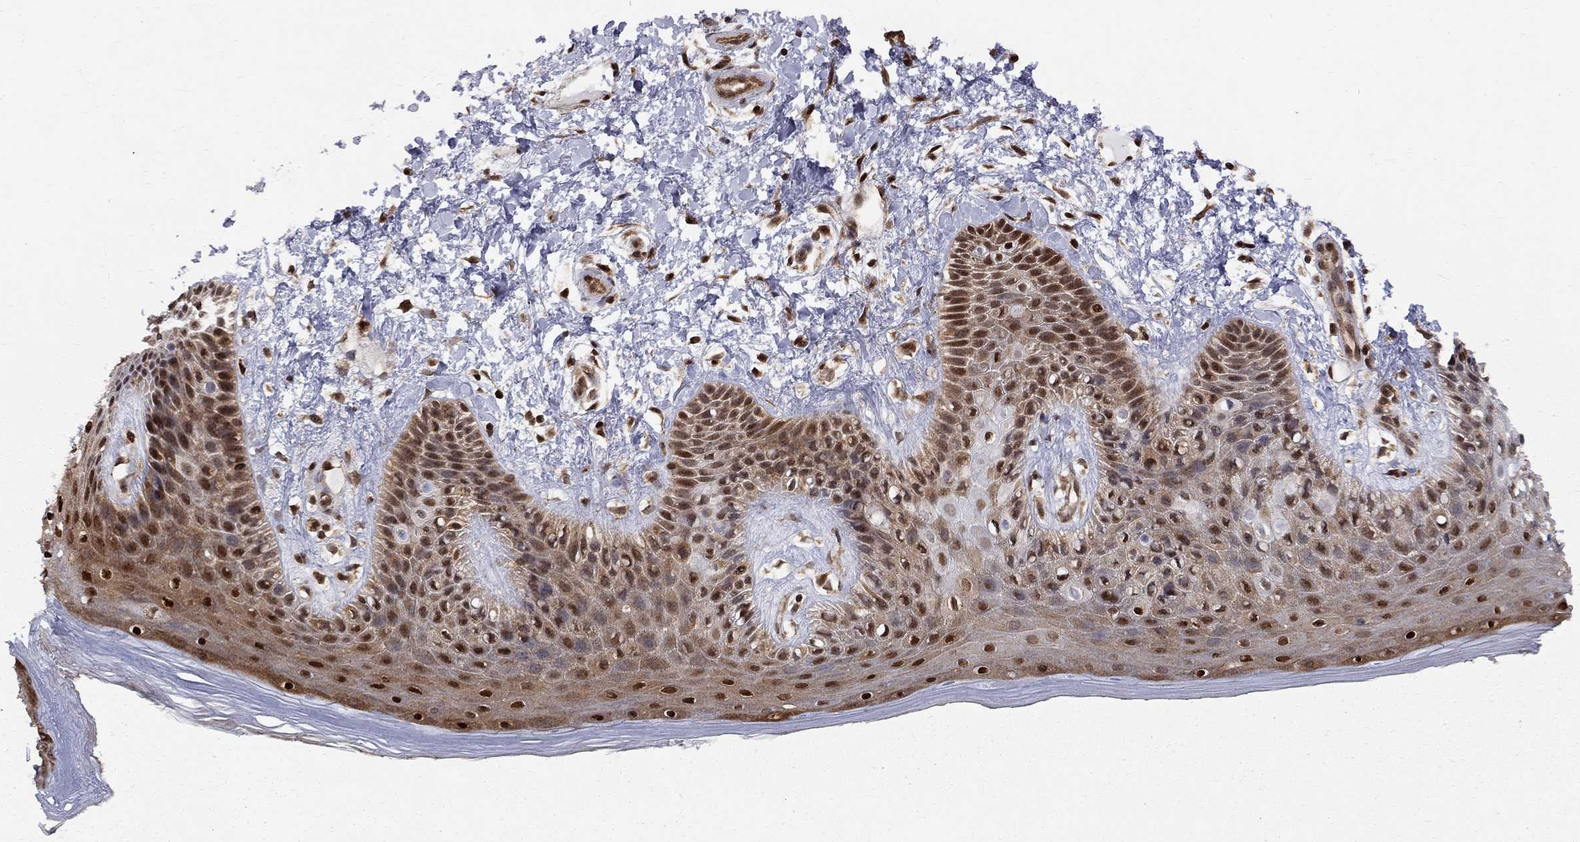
{"staining": {"intensity": "strong", "quantity": ">75%", "location": "nuclear"}, "tissue": "skin", "cell_type": "Epidermal cells", "image_type": "normal", "snomed": [{"axis": "morphology", "description": "Normal tissue, NOS"}, {"axis": "topography", "description": "Anal"}], "caption": "Protein analysis of unremarkable skin exhibits strong nuclear positivity in approximately >75% of epidermal cells.", "gene": "ELOB", "patient": {"sex": "male", "age": 36}}